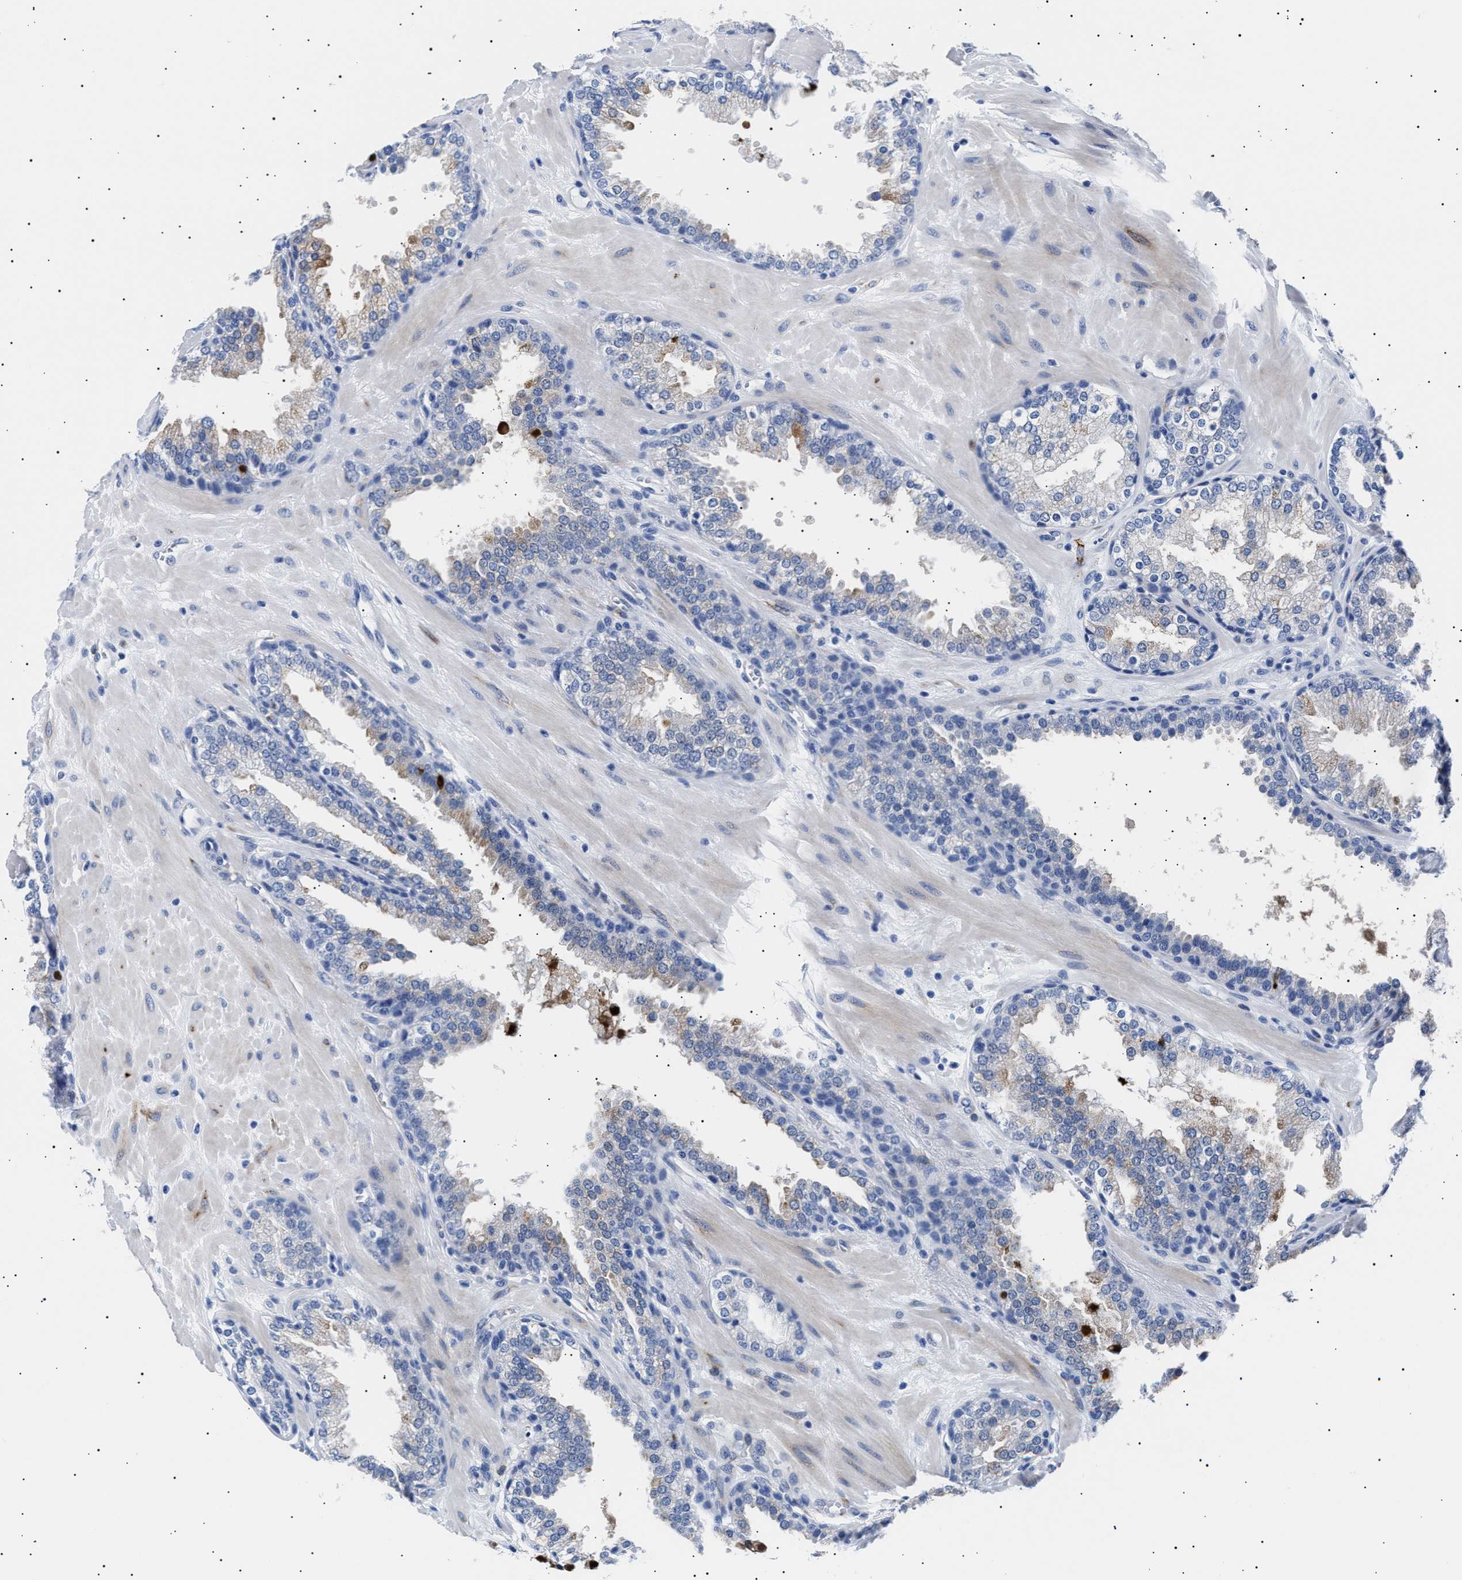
{"staining": {"intensity": "weak", "quantity": "<25%", "location": "cytoplasmic/membranous"}, "tissue": "prostate", "cell_type": "Glandular cells", "image_type": "normal", "snomed": [{"axis": "morphology", "description": "Normal tissue, NOS"}, {"axis": "topography", "description": "Prostate"}], "caption": "Immunohistochemistry (IHC) of normal prostate exhibits no positivity in glandular cells.", "gene": "HEMGN", "patient": {"sex": "male", "age": 51}}